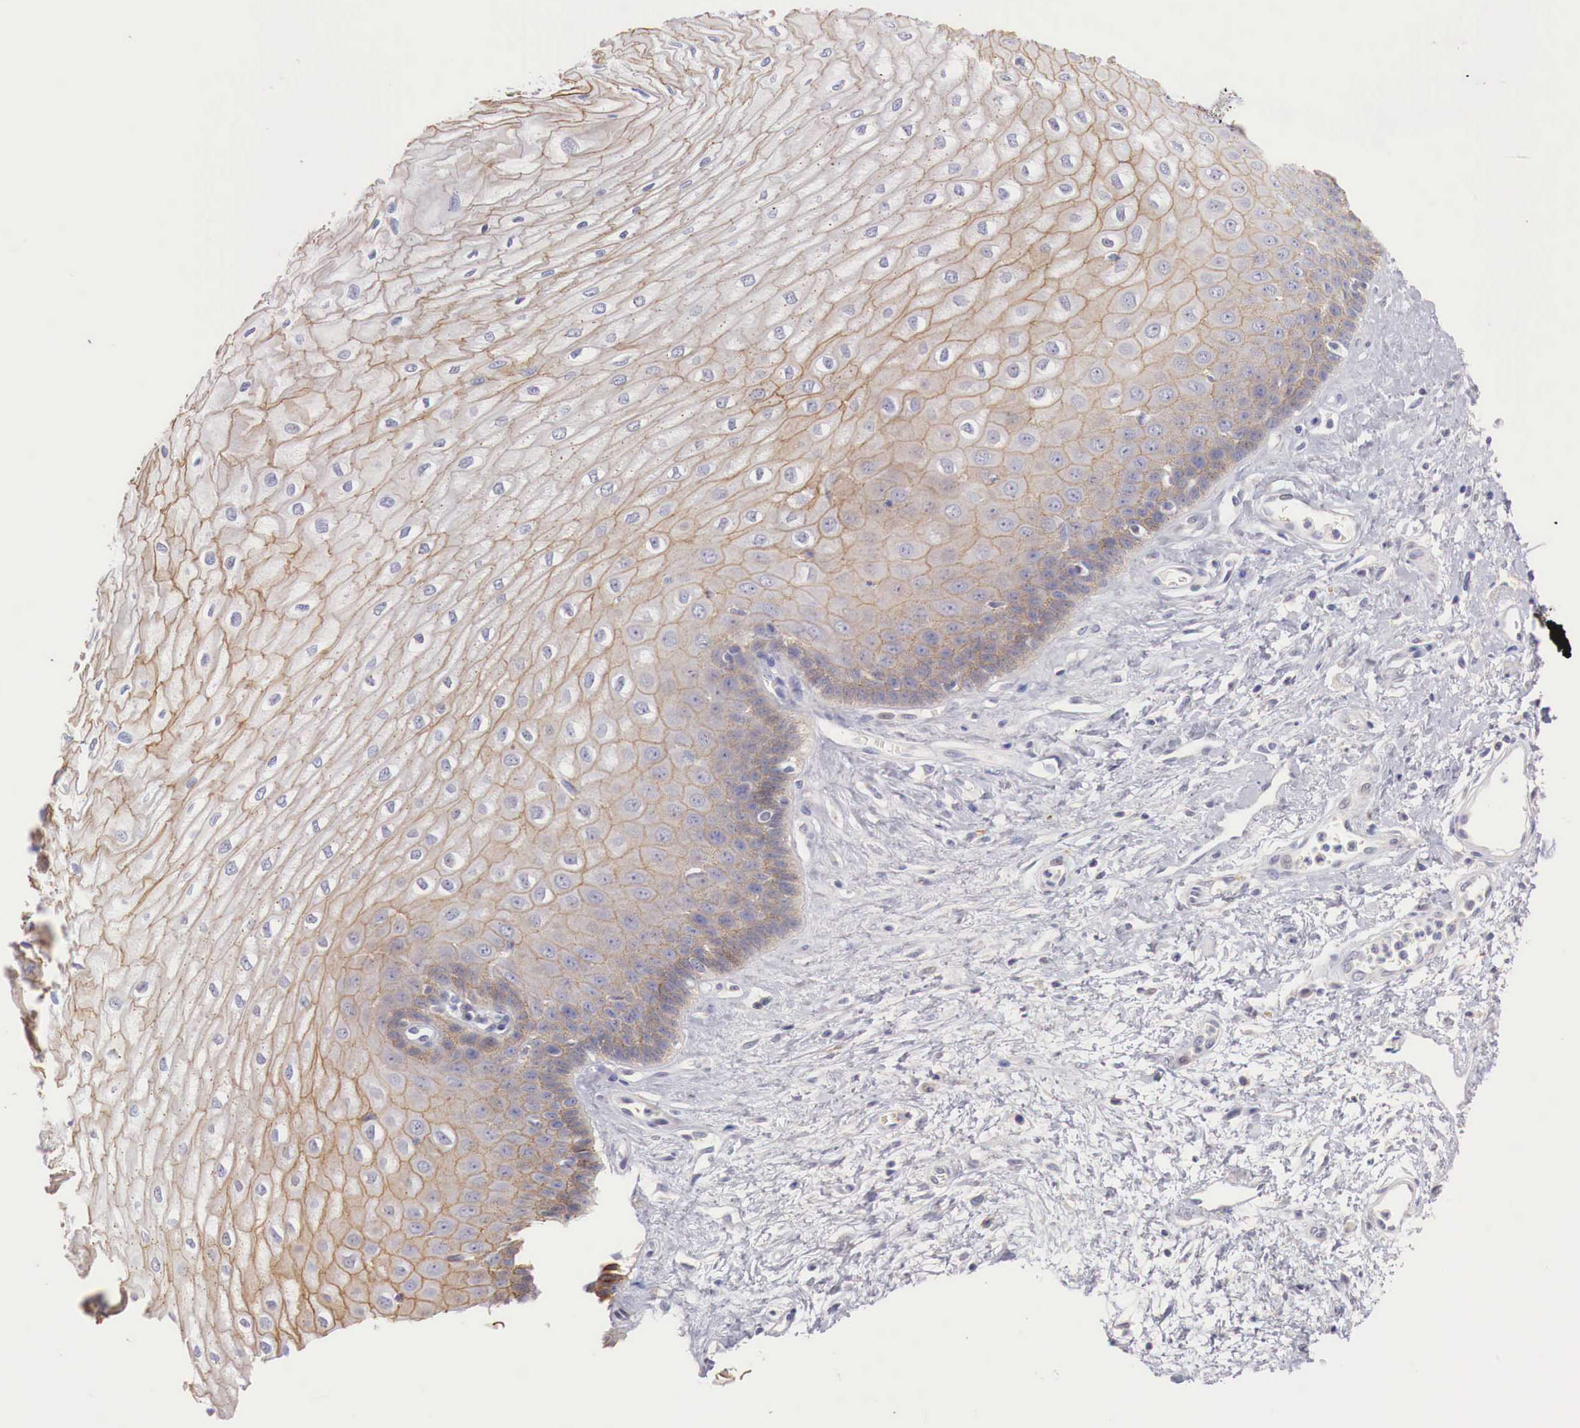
{"staining": {"intensity": "strong", "quantity": ">75%", "location": "cytoplasmic/membranous"}, "tissue": "esophagus", "cell_type": "Squamous epithelial cells", "image_type": "normal", "snomed": [{"axis": "morphology", "description": "Normal tissue, NOS"}, {"axis": "topography", "description": "Esophagus"}], "caption": "DAB (3,3'-diaminobenzidine) immunohistochemical staining of normal human esophagus demonstrates strong cytoplasmic/membranous protein staining in about >75% of squamous epithelial cells. (DAB (3,3'-diaminobenzidine) IHC, brown staining for protein, blue staining for nuclei).", "gene": "ITIH6", "patient": {"sex": "male", "age": 65}}